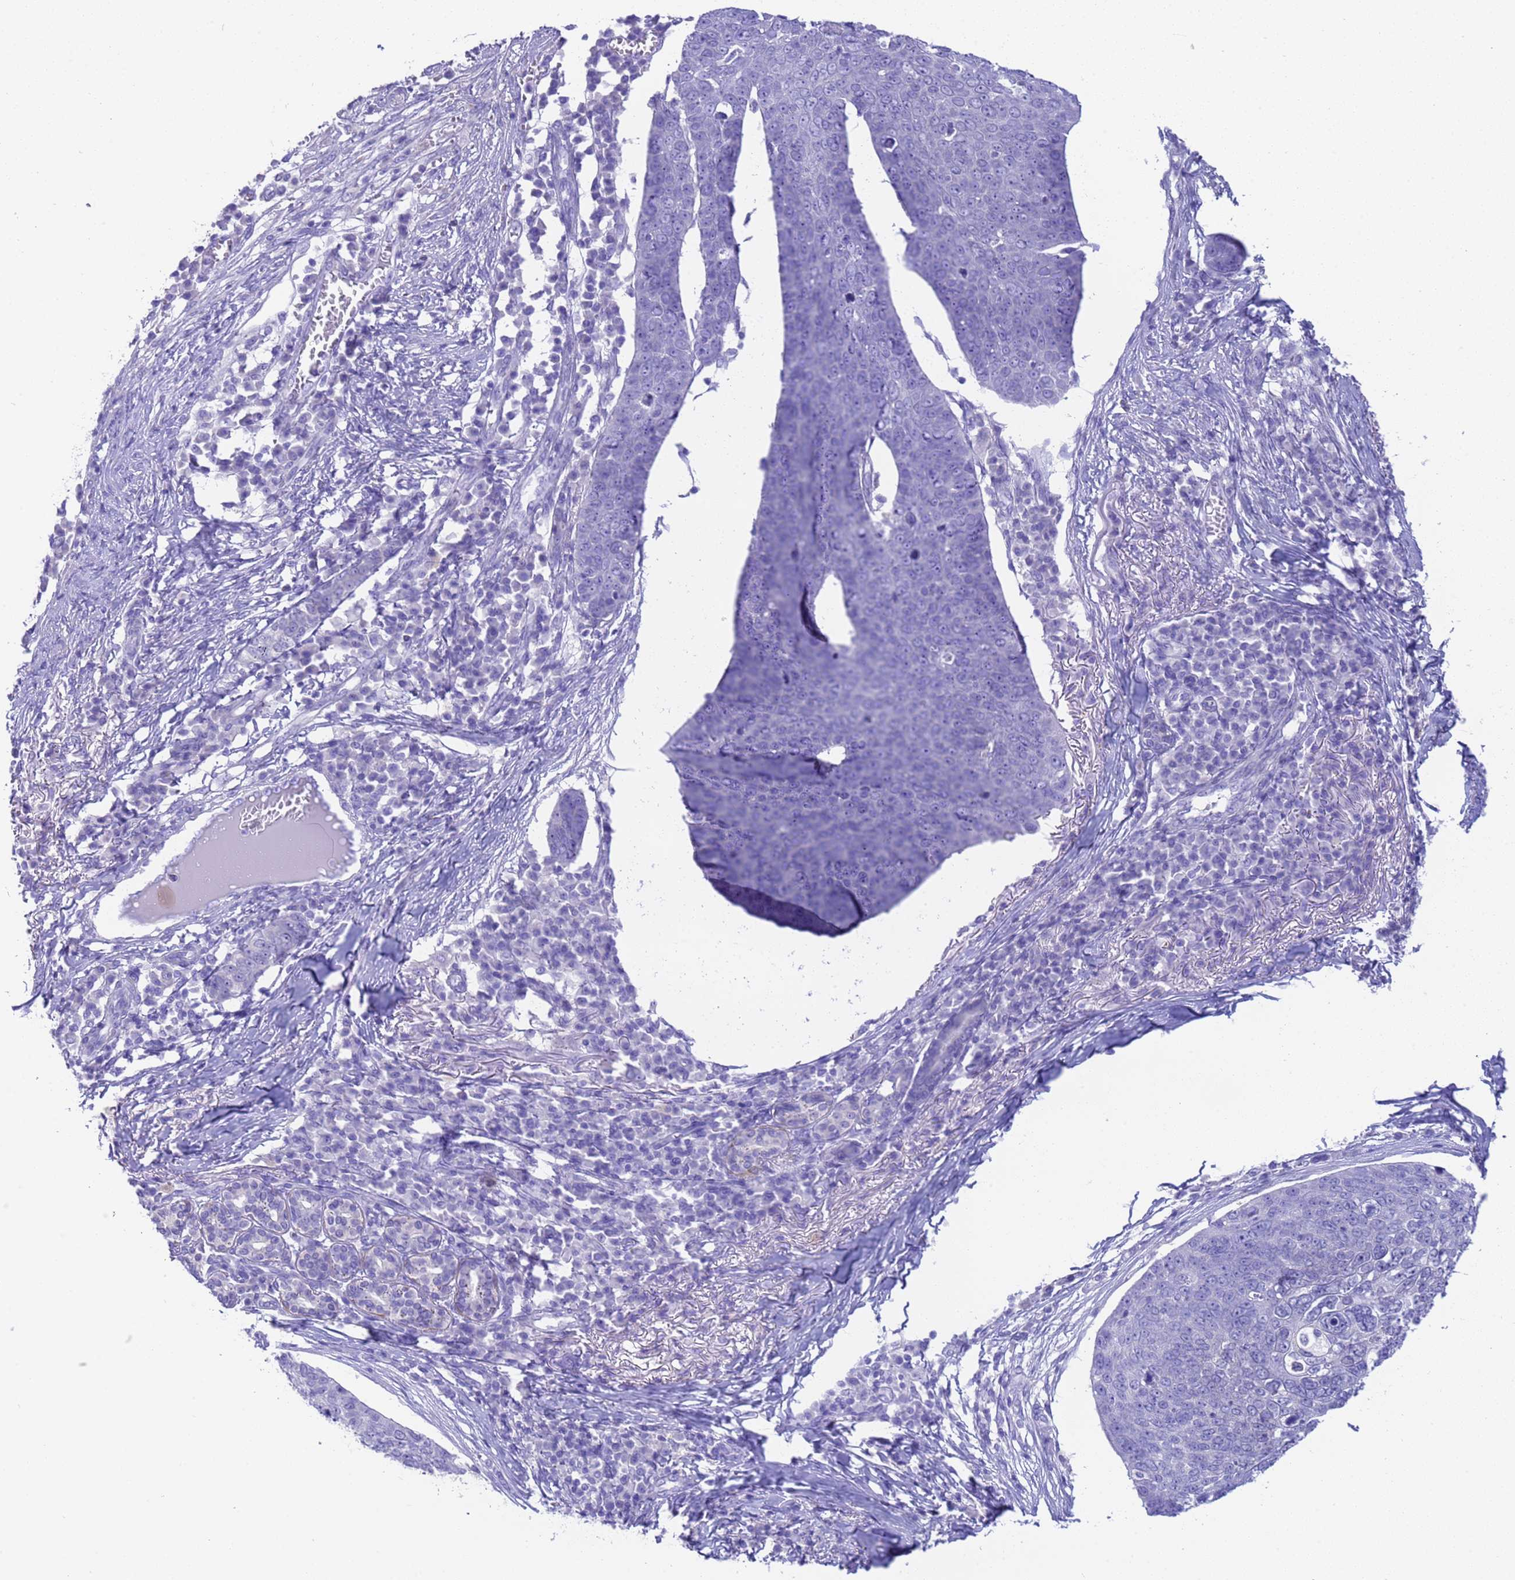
{"staining": {"intensity": "negative", "quantity": "none", "location": "none"}, "tissue": "skin cancer", "cell_type": "Tumor cells", "image_type": "cancer", "snomed": [{"axis": "morphology", "description": "Squamous cell carcinoma, NOS"}, {"axis": "topography", "description": "Skin"}], "caption": "This is an immunohistochemistry (IHC) photomicrograph of skin cancer. There is no expression in tumor cells.", "gene": "USP38", "patient": {"sex": "male", "age": 71}}